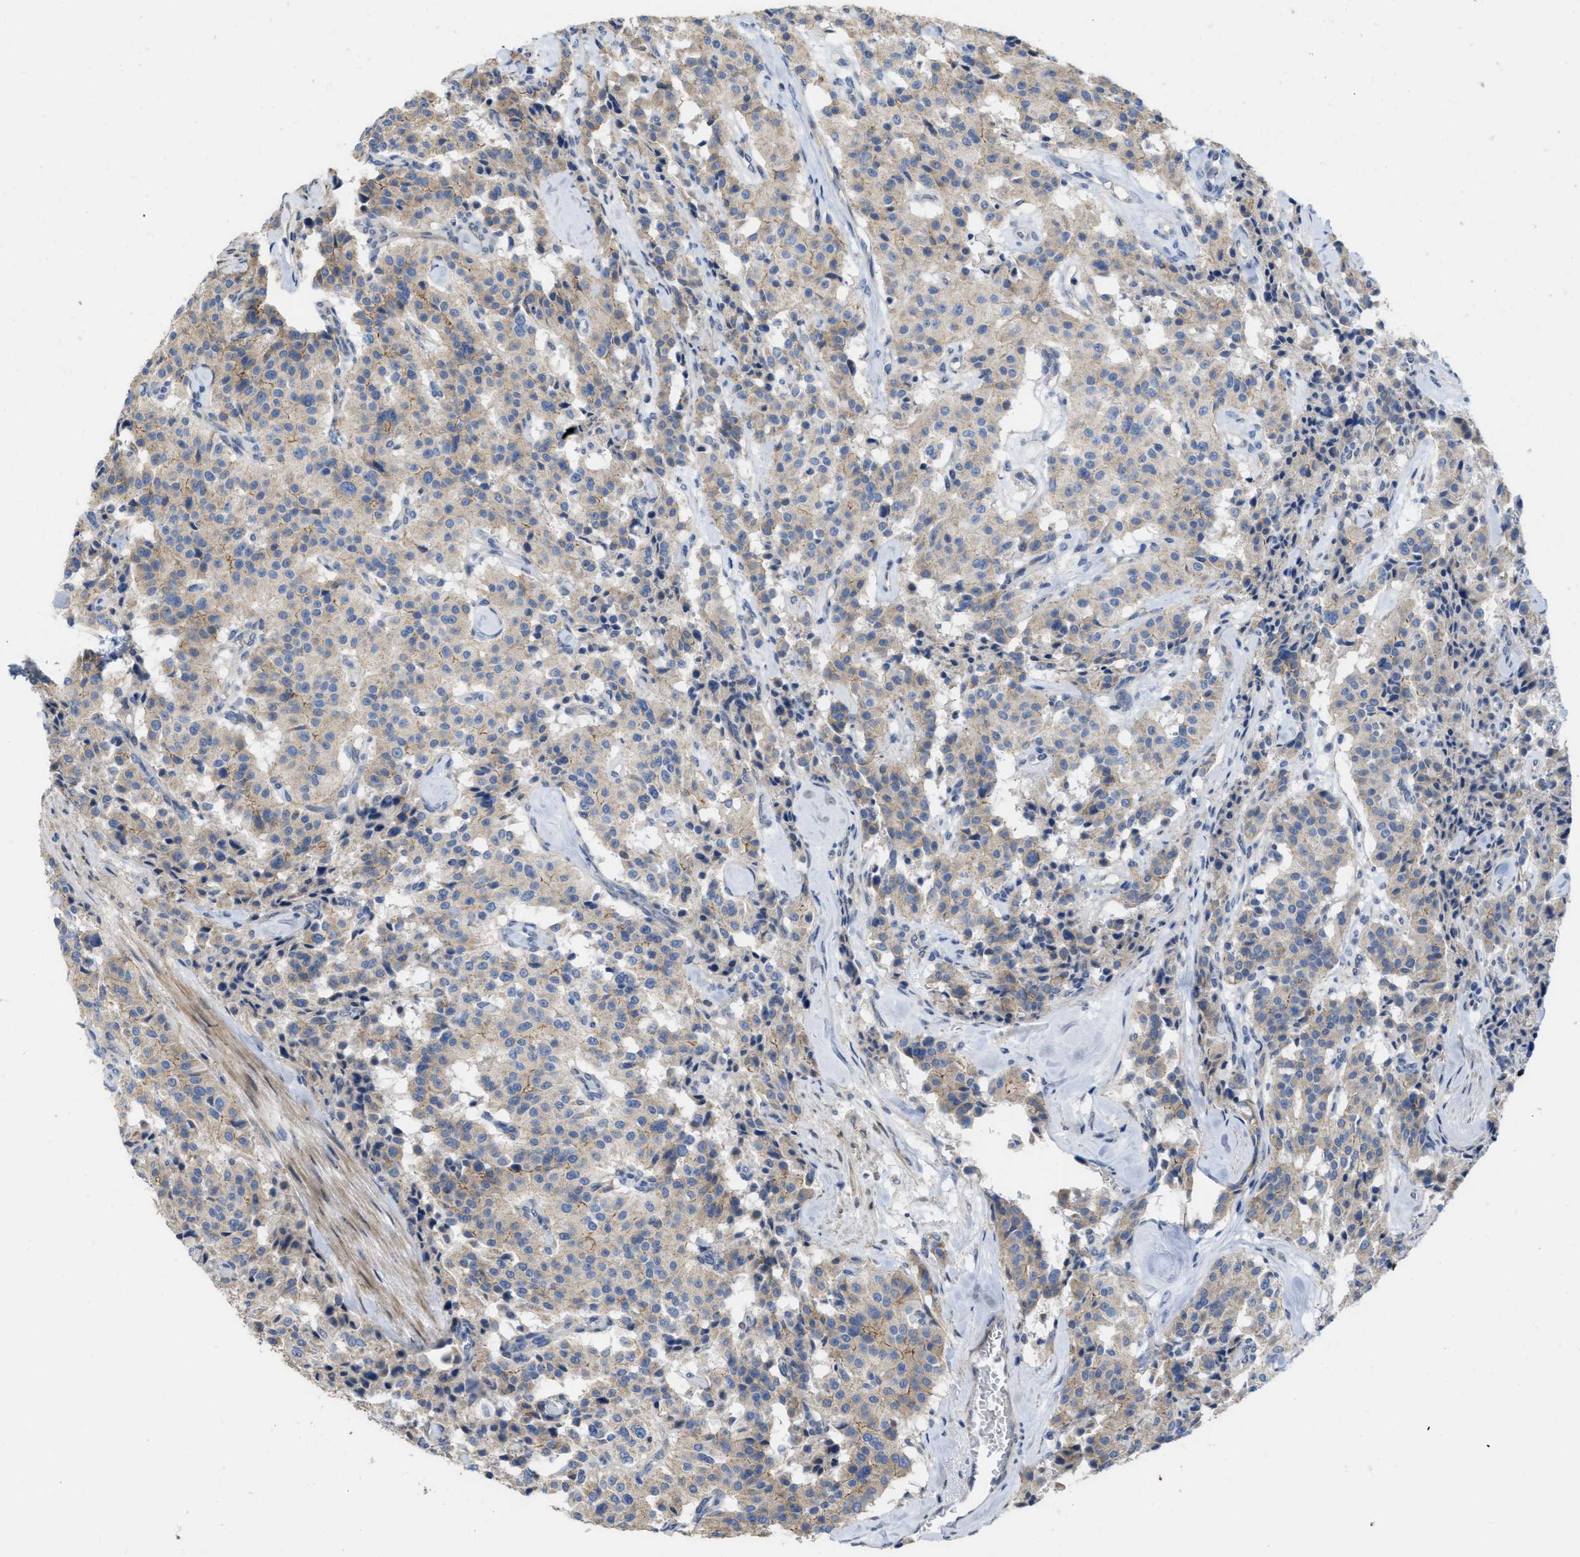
{"staining": {"intensity": "weak", "quantity": "25%-75%", "location": "cytoplasmic/membranous"}, "tissue": "carcinoid", "cell_type": "Tumor cells", "image_type": "cancer", "snomed": [{"axis": "morphology", "description": "Carcinoid, malignant, NOS"}, {"axis": "topography", "description": "Lung"}], "caption": "Carcinoid stained with a protein marker reveals weak staining in tumor cells.", "gene": "CDPF1", "patient": {"sex": "male", "age": 30}}